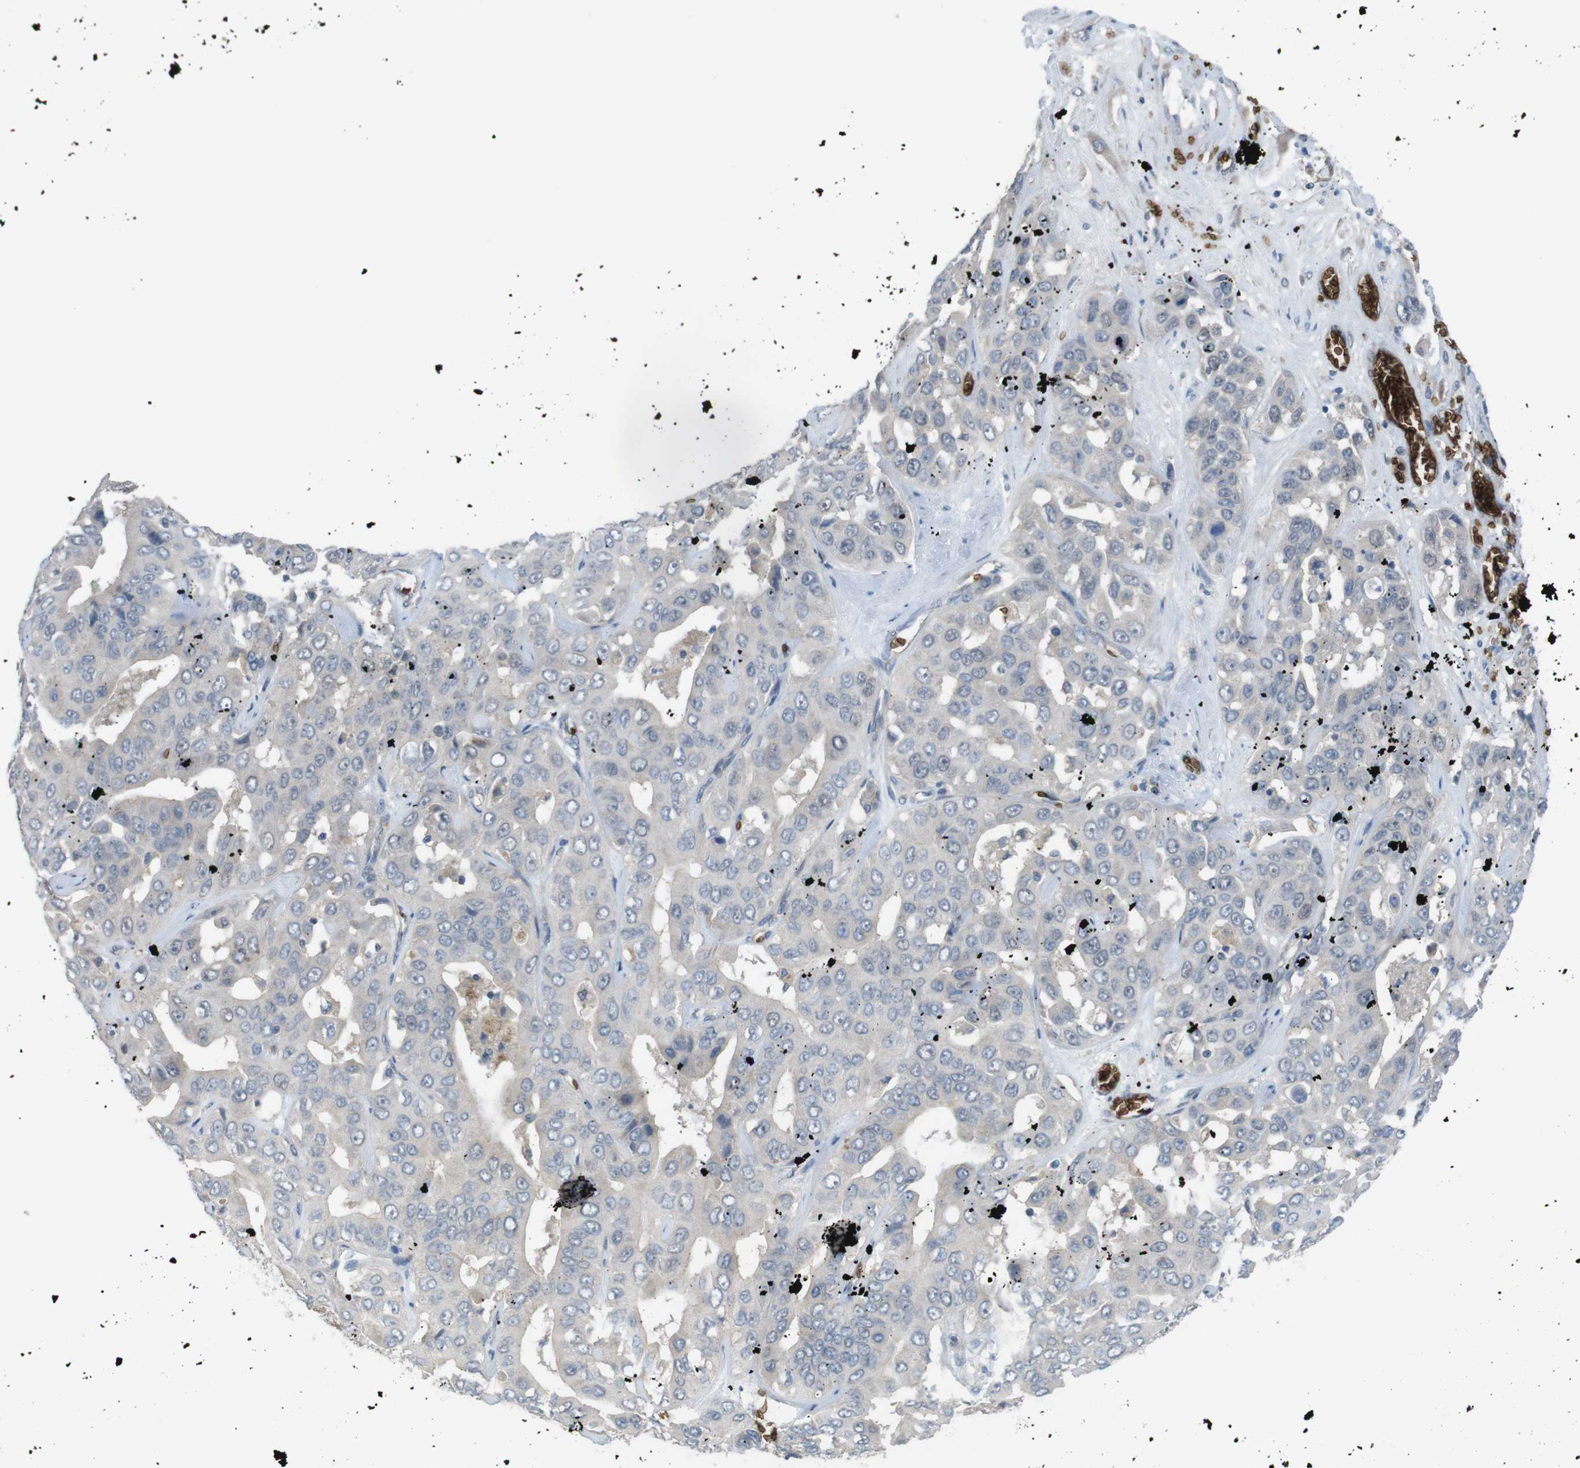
{"staining": {"intensity": "negative", "quantity": "none", "location": "none"}, "tissue": "liver cancer", "cell_type": "Tumor cells", "image_type": "cancer", "snomed": [{"axis": "morphology", "description": "Cholangiocarcinoma"}, {"axis": "topography", "description": "Liver"}], "caption": "Liver cancer (cholangiocarcinoma) was stained to show a protein in brown. There is no significant positivity in tumor cells.", "gene": "GYPA", "patient": {"sex": "female", "age": 52}}